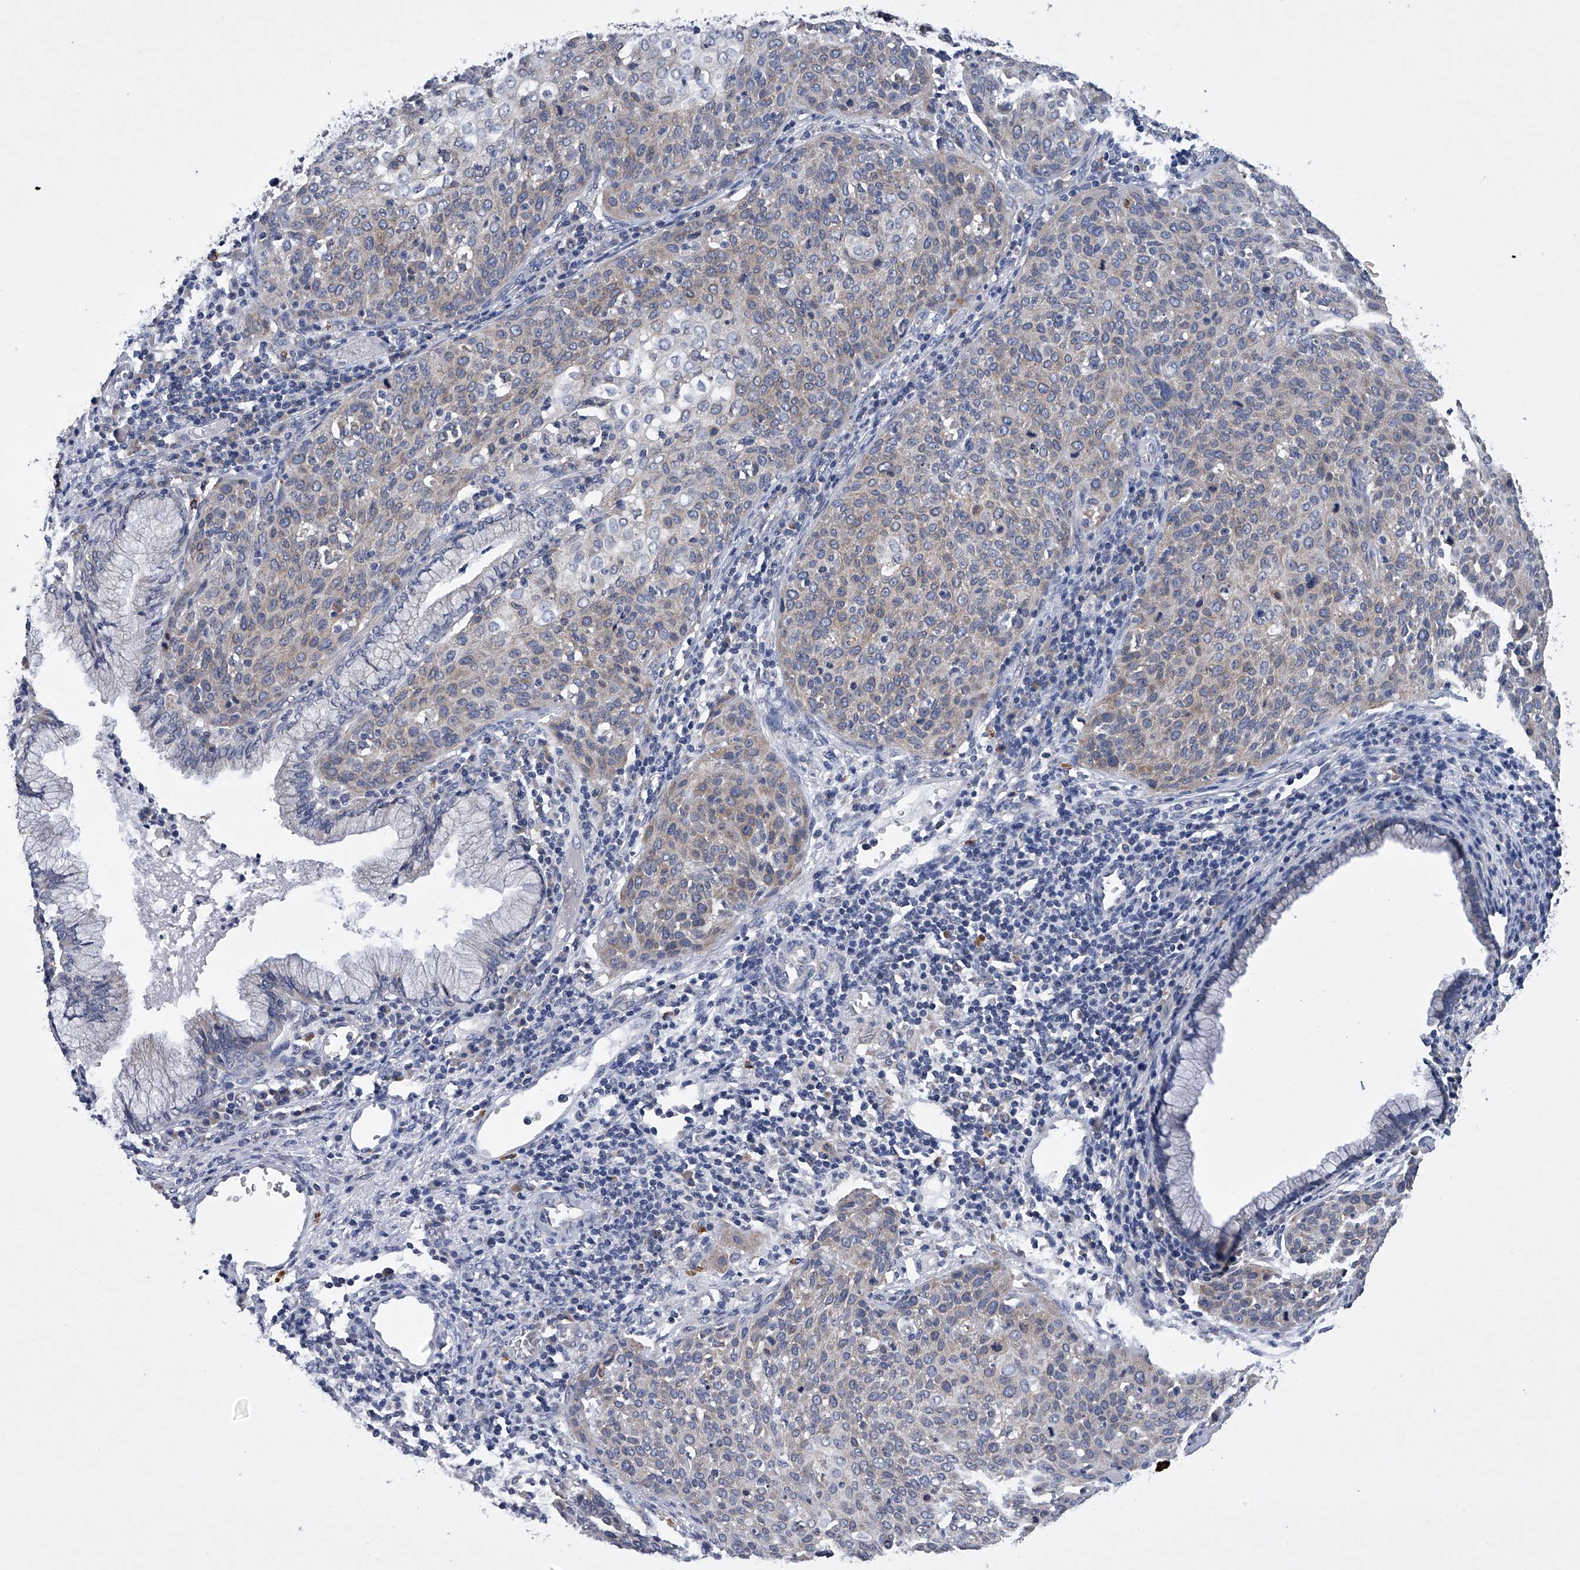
{"staining": {"intensity": "weak", "quantity": "<25%", "location": "cytoplasmic/membranous"}, "tissue": "cervical cancer", "cell_type": "Tumor cells", "image_type": "cancer", "snomed": [{"axis": "morphology", "description": "Squamous cell carcinoma, NOS"}, {"axis": "topography", "description": "Cervix"}], "caption": "Tumor cells are negative for brown protein staining in squamous cell carcinoma (cervical).", "gene": "RNF5", "patient": {"sex": "female", "age": 38}}